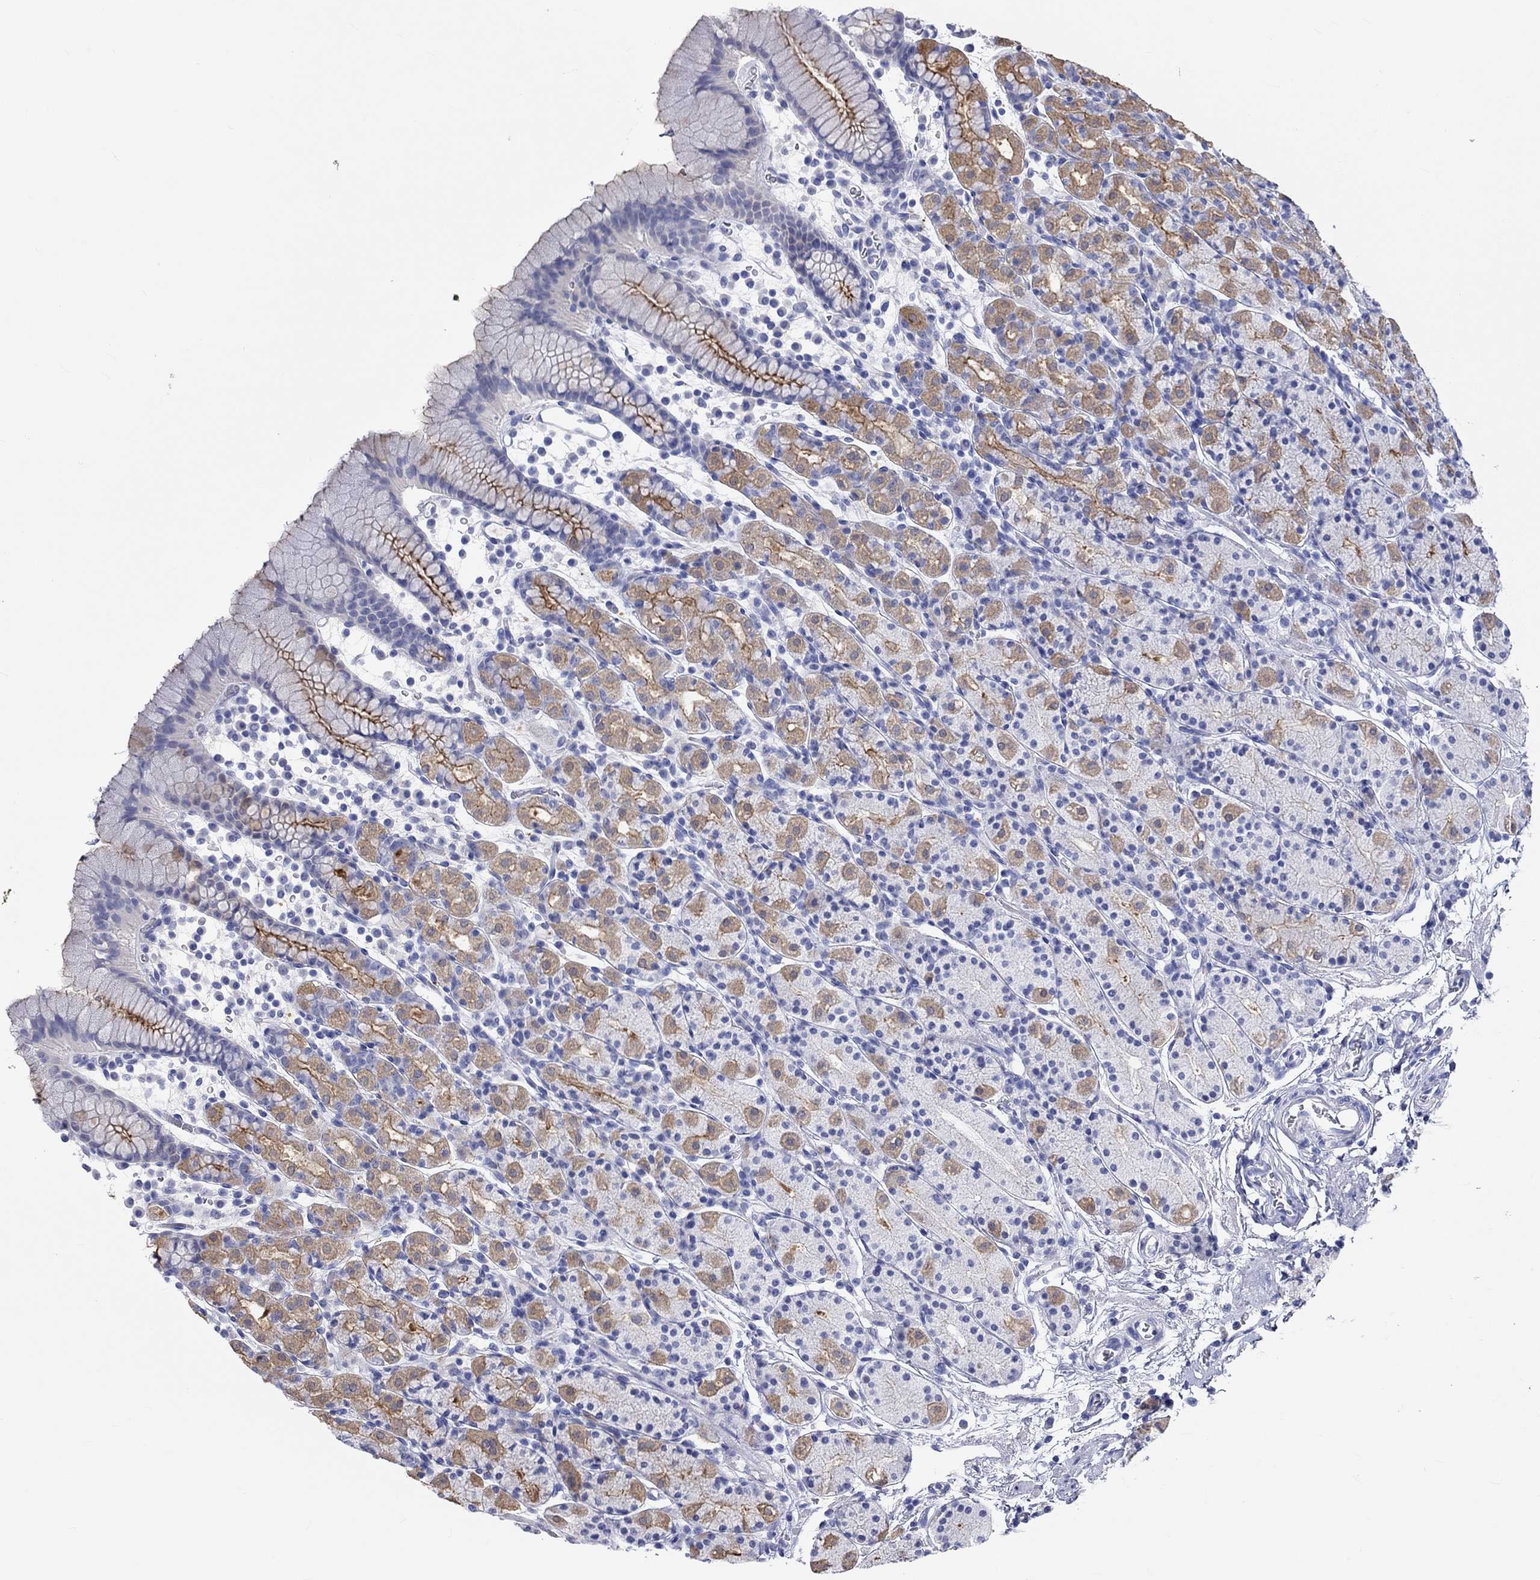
{"staining": {"intensity": "strong", "quantity": "25%-75%", "location": "cytoplasmic/membranous"}, "tissue": "stomach", "cell_type": "Glandular cells", "image_type": "normal", "snomed": [{"axis": "morphology", "description": "Normal tissue, NOS"}, {"axis": "topography", "description": "Stomach, upper"}, {"axis": "topography", "description": "Stomach"}], "caption": "Protein staining exhibits strong cytoplasmic/membranous staining in about 25%-75% of glandular cells in benign stomach. The protein of interest is stained brown, and the nuclei are stained in blue (DAB IHC with brightfield microscopy, high magnification).", "gene": "SPATA9", "patient": {"sex": "male", "age": 62}}